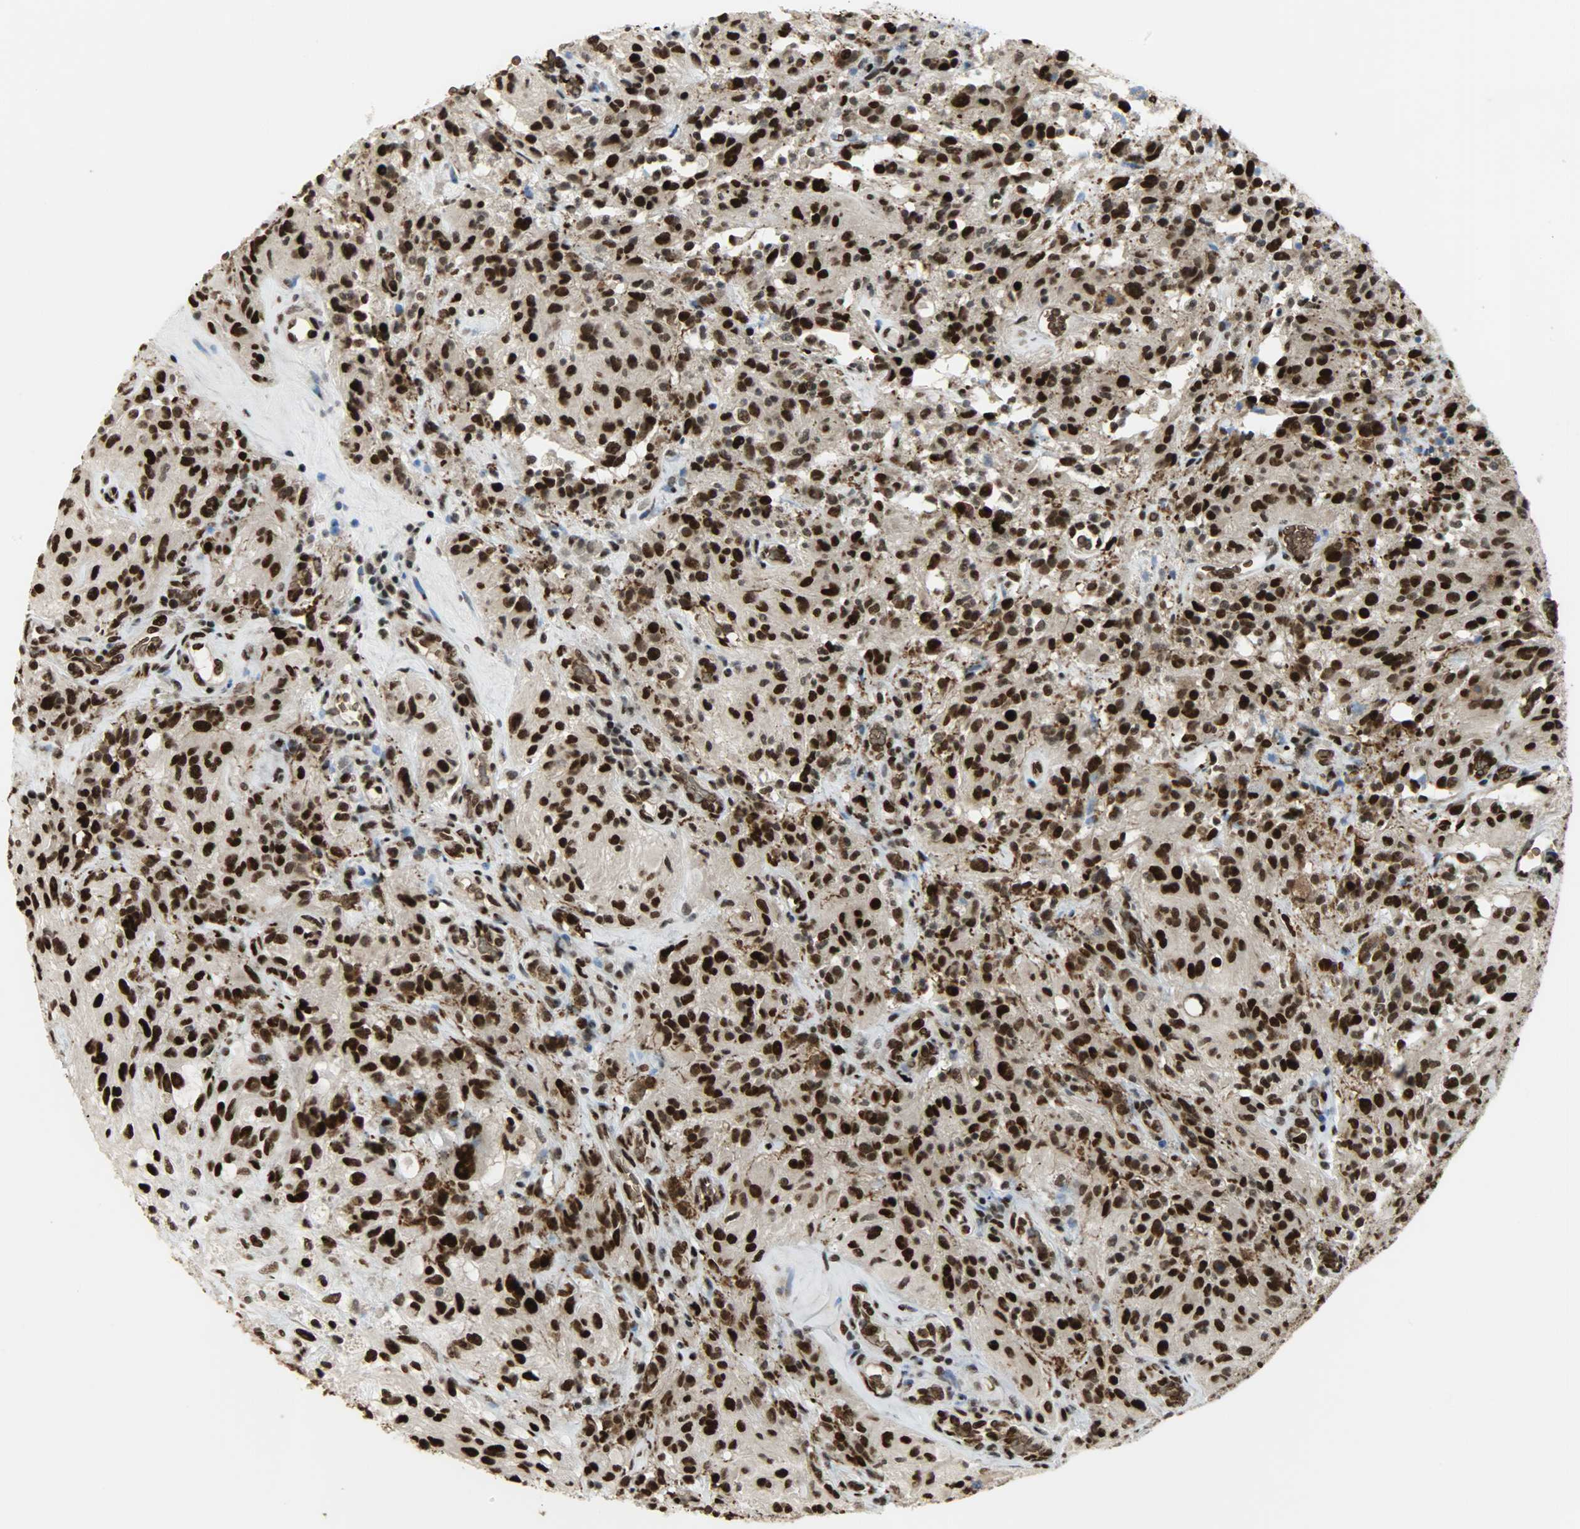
{"staining": {"intensity": "strong", "quantity": ">75%", "location": "cytoplasmic/membranous,nuclear"}, "tissue": "glioma", "cell_type": "Tumor cells", "image_type": "cancer", "snomed": [{"axis": "morphology", "description": "Normal tissue, NOS"}, {"axis": "morphology", "description": "Glioma, malignant, High grade"}, {"axis": "topography", "description": "Cerebral cortex"}], "caption": "High-power microscopy captured an immunohistochemistry histopathology image of malignant glioma (high-grade), revealing strong cytoplasmic/membranous and nuclear expression in approximately >75% of tumor cells. (DAB (3,3'-diaminobenzidine) = brown stain, brightfield microscopy at high magnification).", "gene": "SNAI1", "patient": {"sex": "male", "age": 56}}